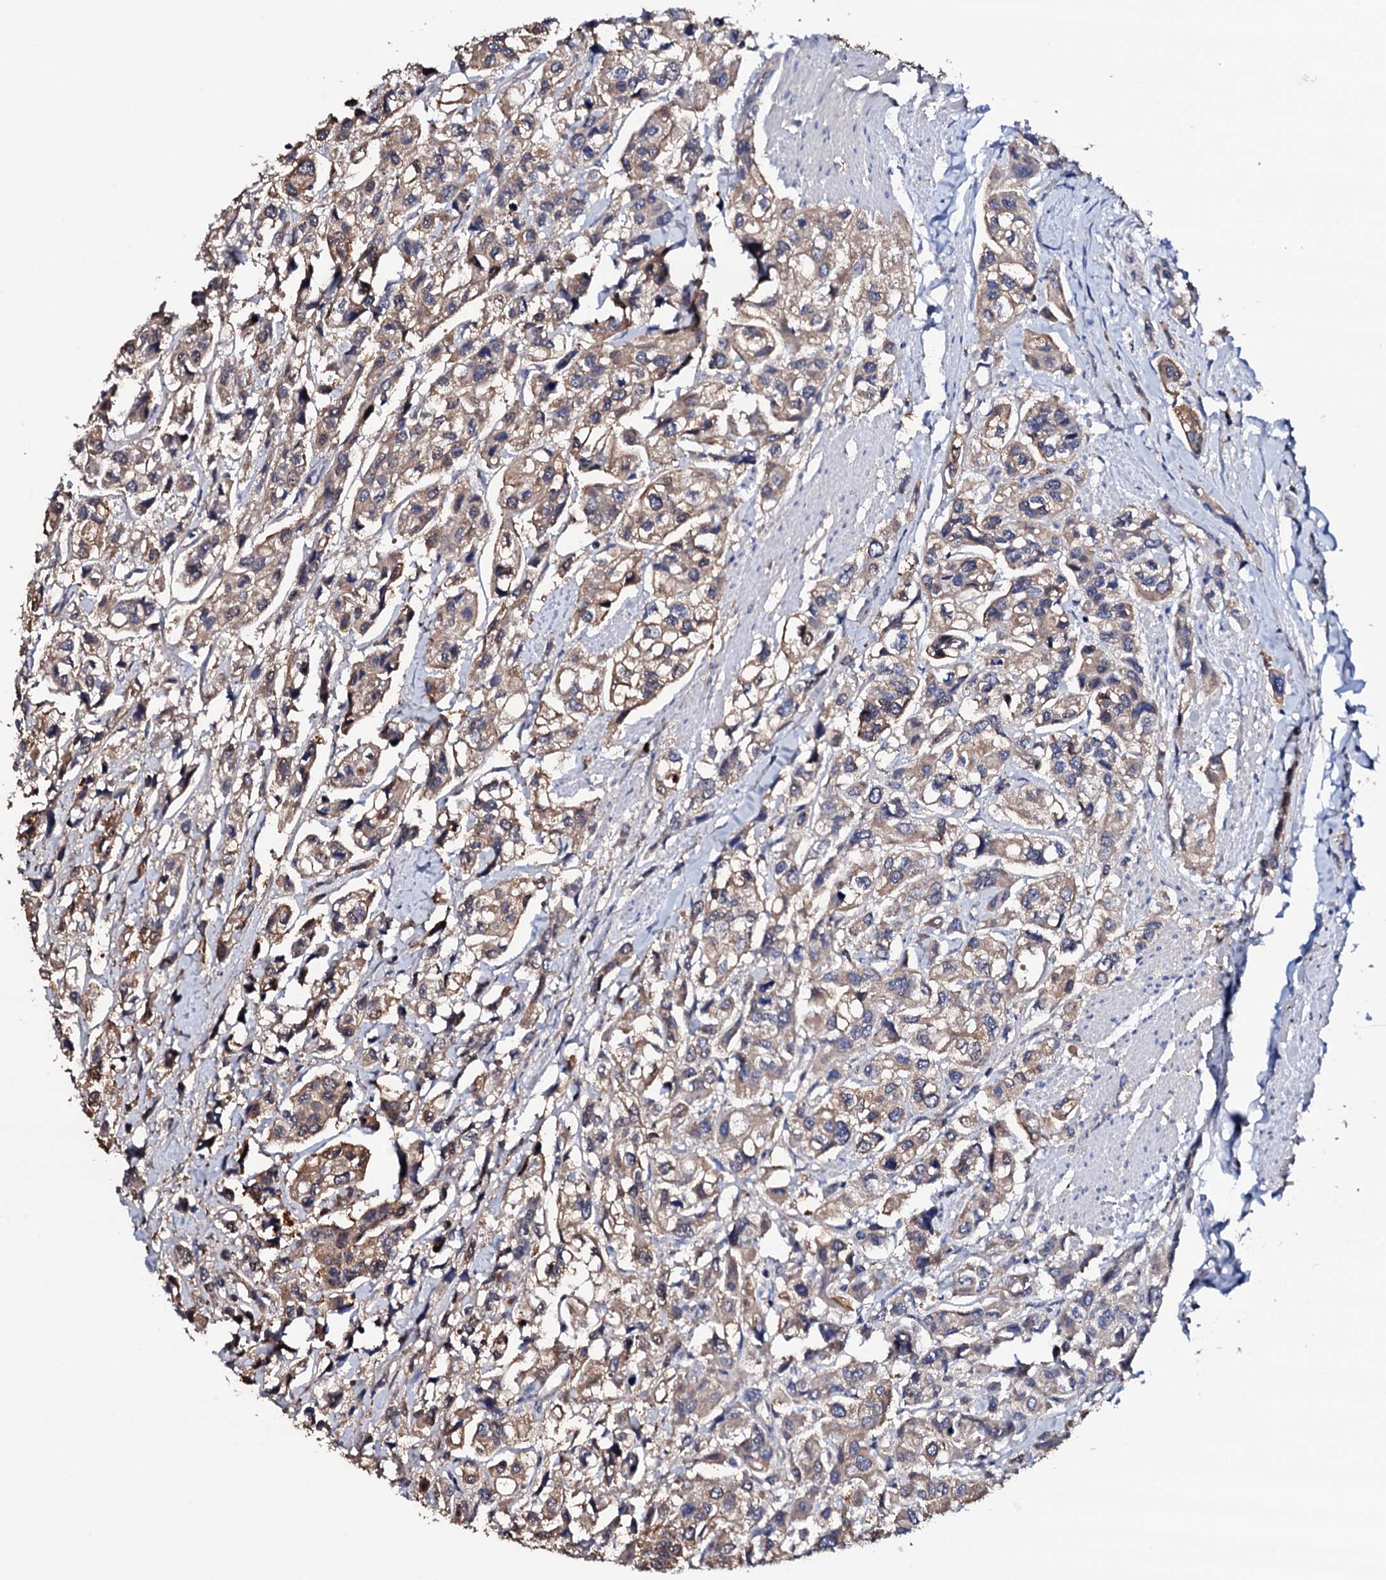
{"staining": {"intensity": "moderate", "quantity": ">75%", "location": "cytoplasmic/membranous"}, "tissue": "urothelial cancer", "cell_type": "Tumor cells", "image_type": "cancer", "snomed": [{"axis": "morphology", "description": "Urothelial carcinoma, High grade"}, {"axis": "topography", "description": "Urinary bladder"}], "caption": "Approximately >75% of tumor cells in urothelial cancer exhibit moderate cytoplasmic/membranous protein staining as visualized by brown immunohistochemical staining.", "gene": "TCAF2", "patient": {"sex": "male", "age": 67}}